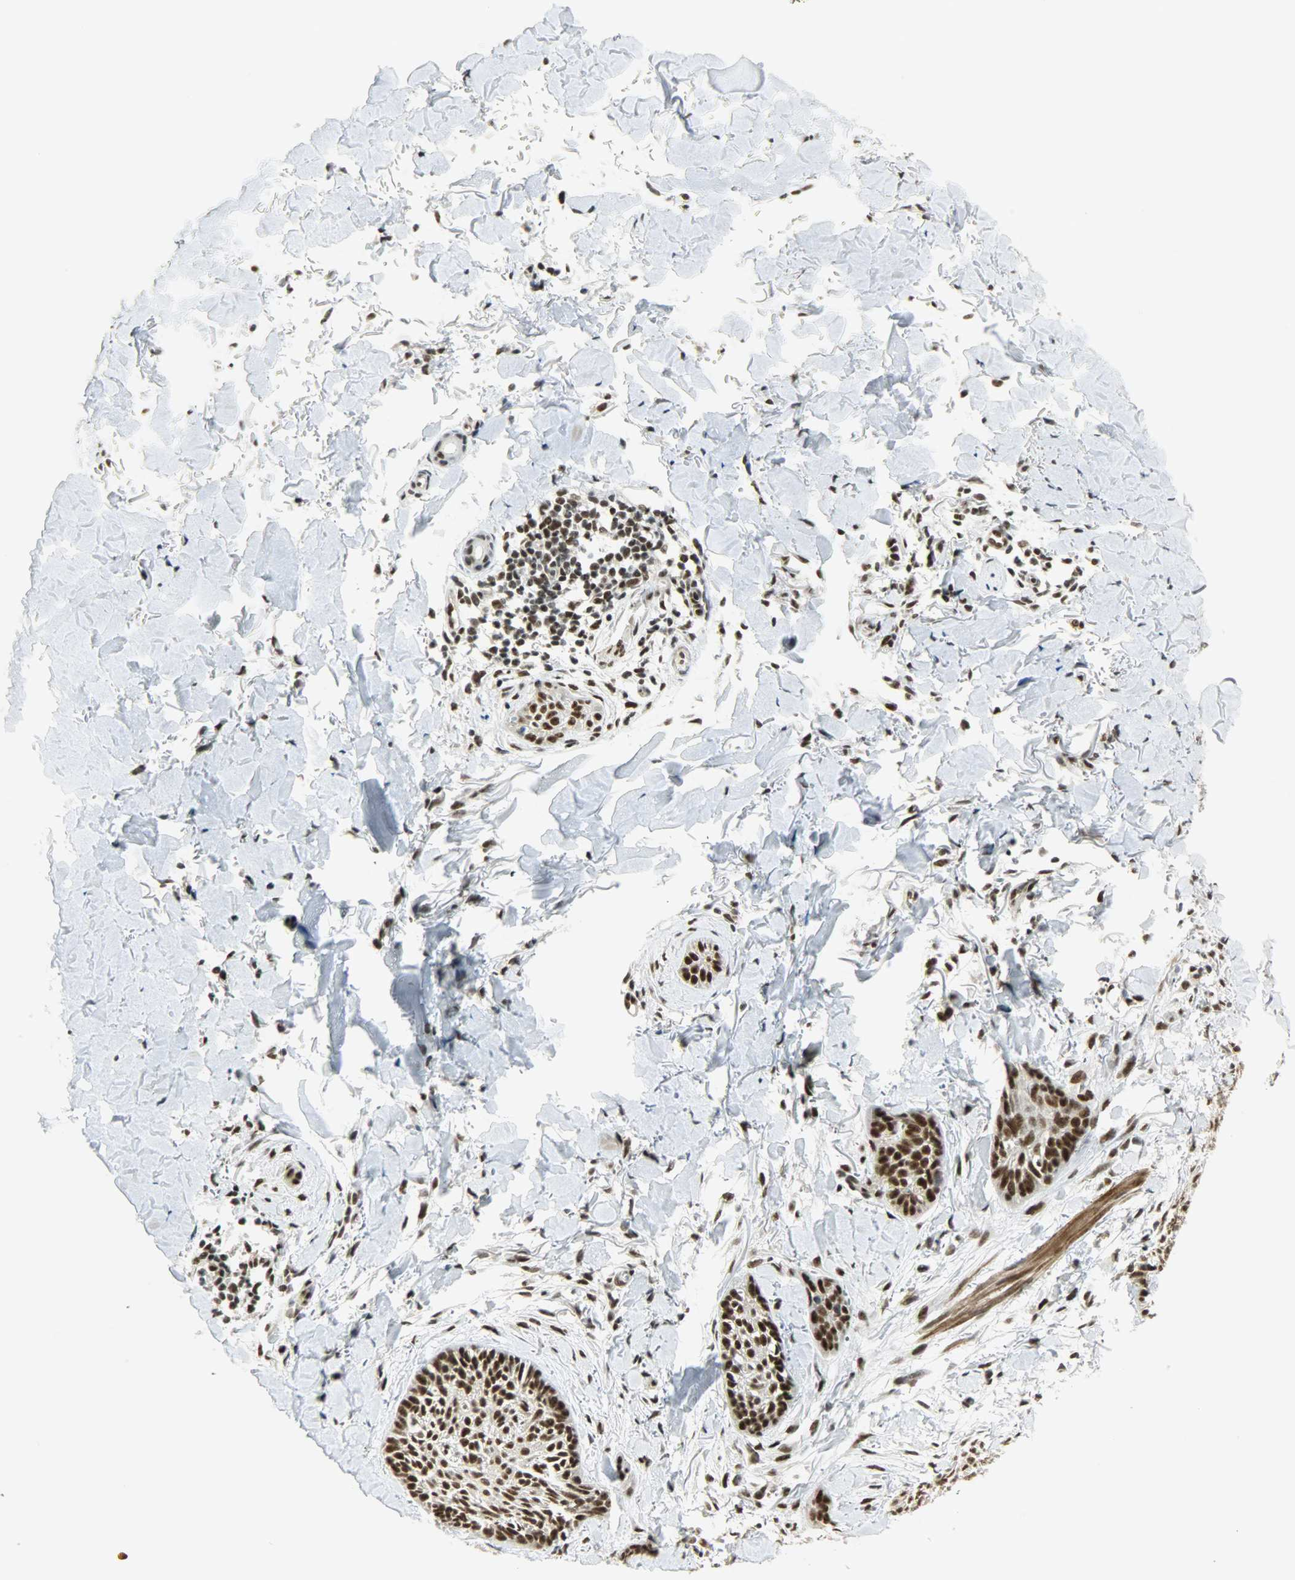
{"staining": {"intensity": "strong", "quantity": ">75%", "location": "nuclear"}, "tissue": "skin cancer", "cell_type": "Tumor cells", "image_type": "cancer", "snomed": [{"axis": "morphology", "description": "Normal tissue, NOS"}, {"axis": "morphology", "description": "Basal cell carcinoma"}, {"axis": "topography", "description": "Skin"}], "caption": "Immunohistochemical staining of human basal cell carcinoma (skin) displays strong nuclear protein staining in about >75% of tumor cells.", "gene": "SUGP1", "patient": {"sex": "male", "age": 71}}